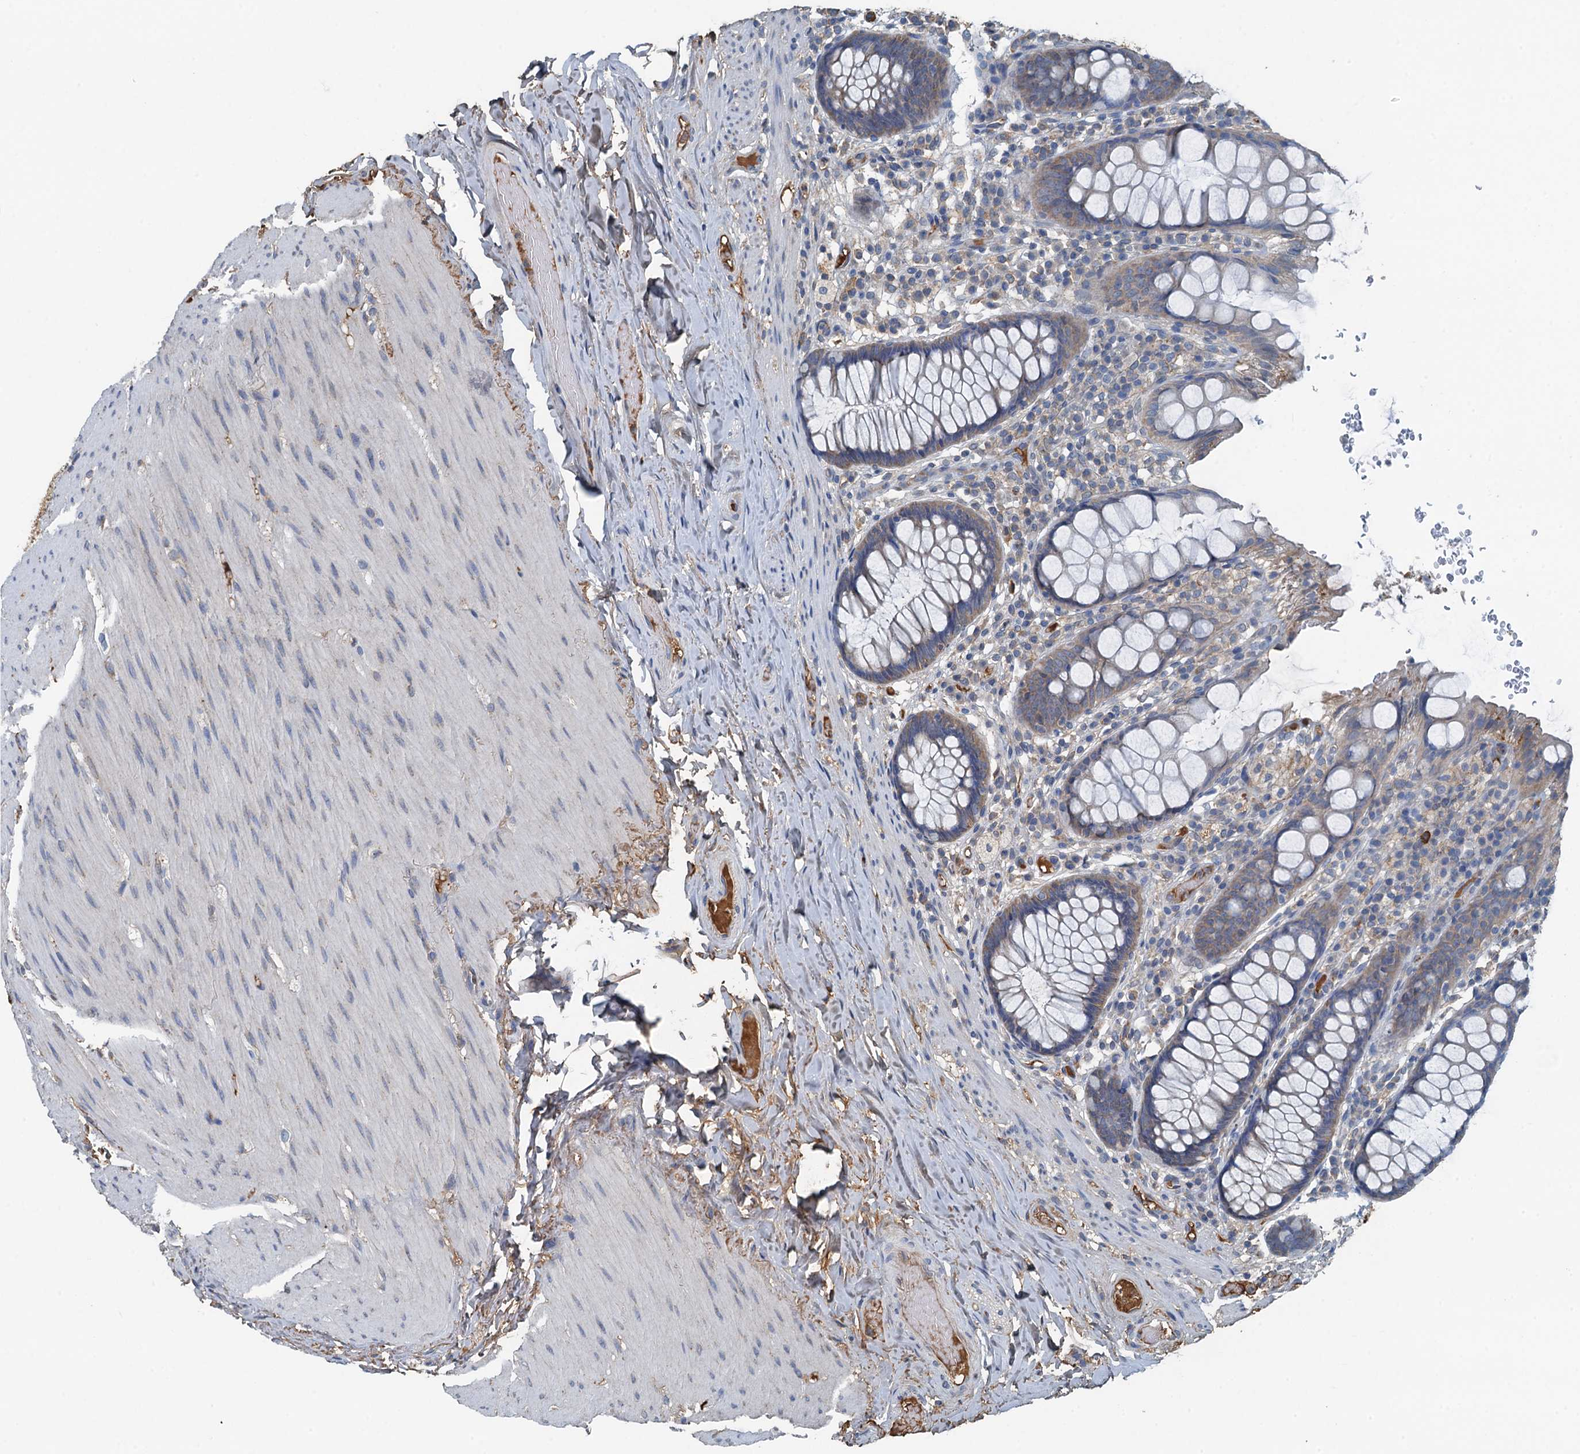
{"staining": {"intensity": "weak", "quantity": "25%-75%", "location": "cytoplasmic/membranous"}, "tissue": "rectum", "cell_type": "Glandular cells", "image_type": "normal", "snomed": [{"axis": "morphology", "description": "Normal tissue, NOS"}, {"axis": "topography", "description": "Rectum"}], "caption": "Protein staining of normal rectum demonstrates weak cytoplasmic/membranous staining in about 25%-75% of glandular cells. The protein is stained brown, and the nuclei are stained in blue (DAB (3,3'-diaminobenzidine) IHC with brightfield microscopy, high magnification).", "gene": "LSM14B", "patient": {"sex": "male", "age": 83}}